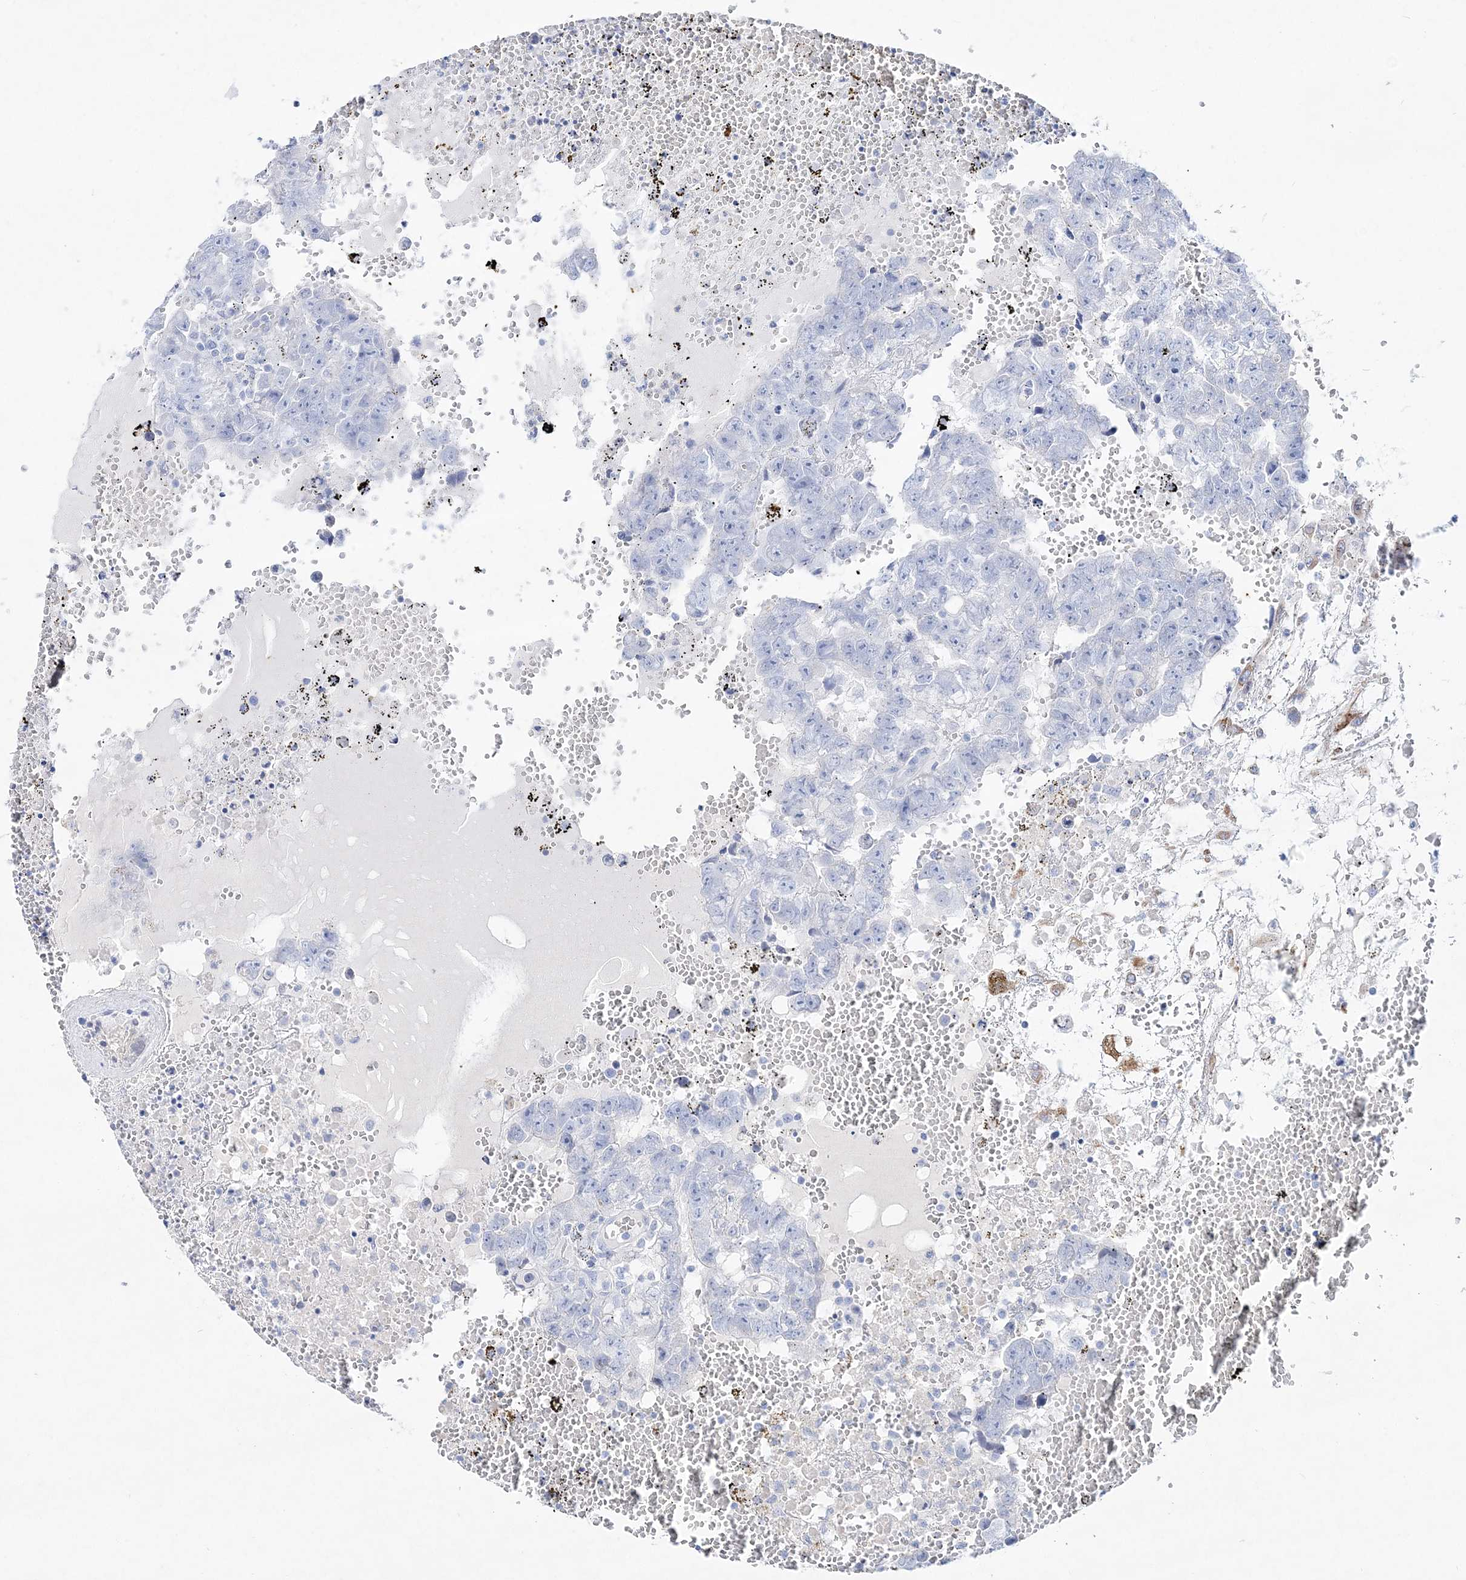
{"staining": {"intensity": "negative", "quantity": "none", "location": "none"}, "tissue": "testis cancer", "cell_type": "Tumor cells", "image_type": "cancer", "snomed": [{"axis": "morphology", "description": "Carcinoma, Embryonal, NOS"}, {"axis": "topography", "description": "Testis"}], "caption": "This histopathology image is of testis cancer stained with immunohistochemistry to label a protein in brown with the nuclei are counter-stained blue. There is no positivity in tumor cells. (Brightfield microscopy of DAB immunohistochemistry (IHC) at high magnification).", "gene": "SPINK7", "patient": {"sex": "male", "age": 25}}